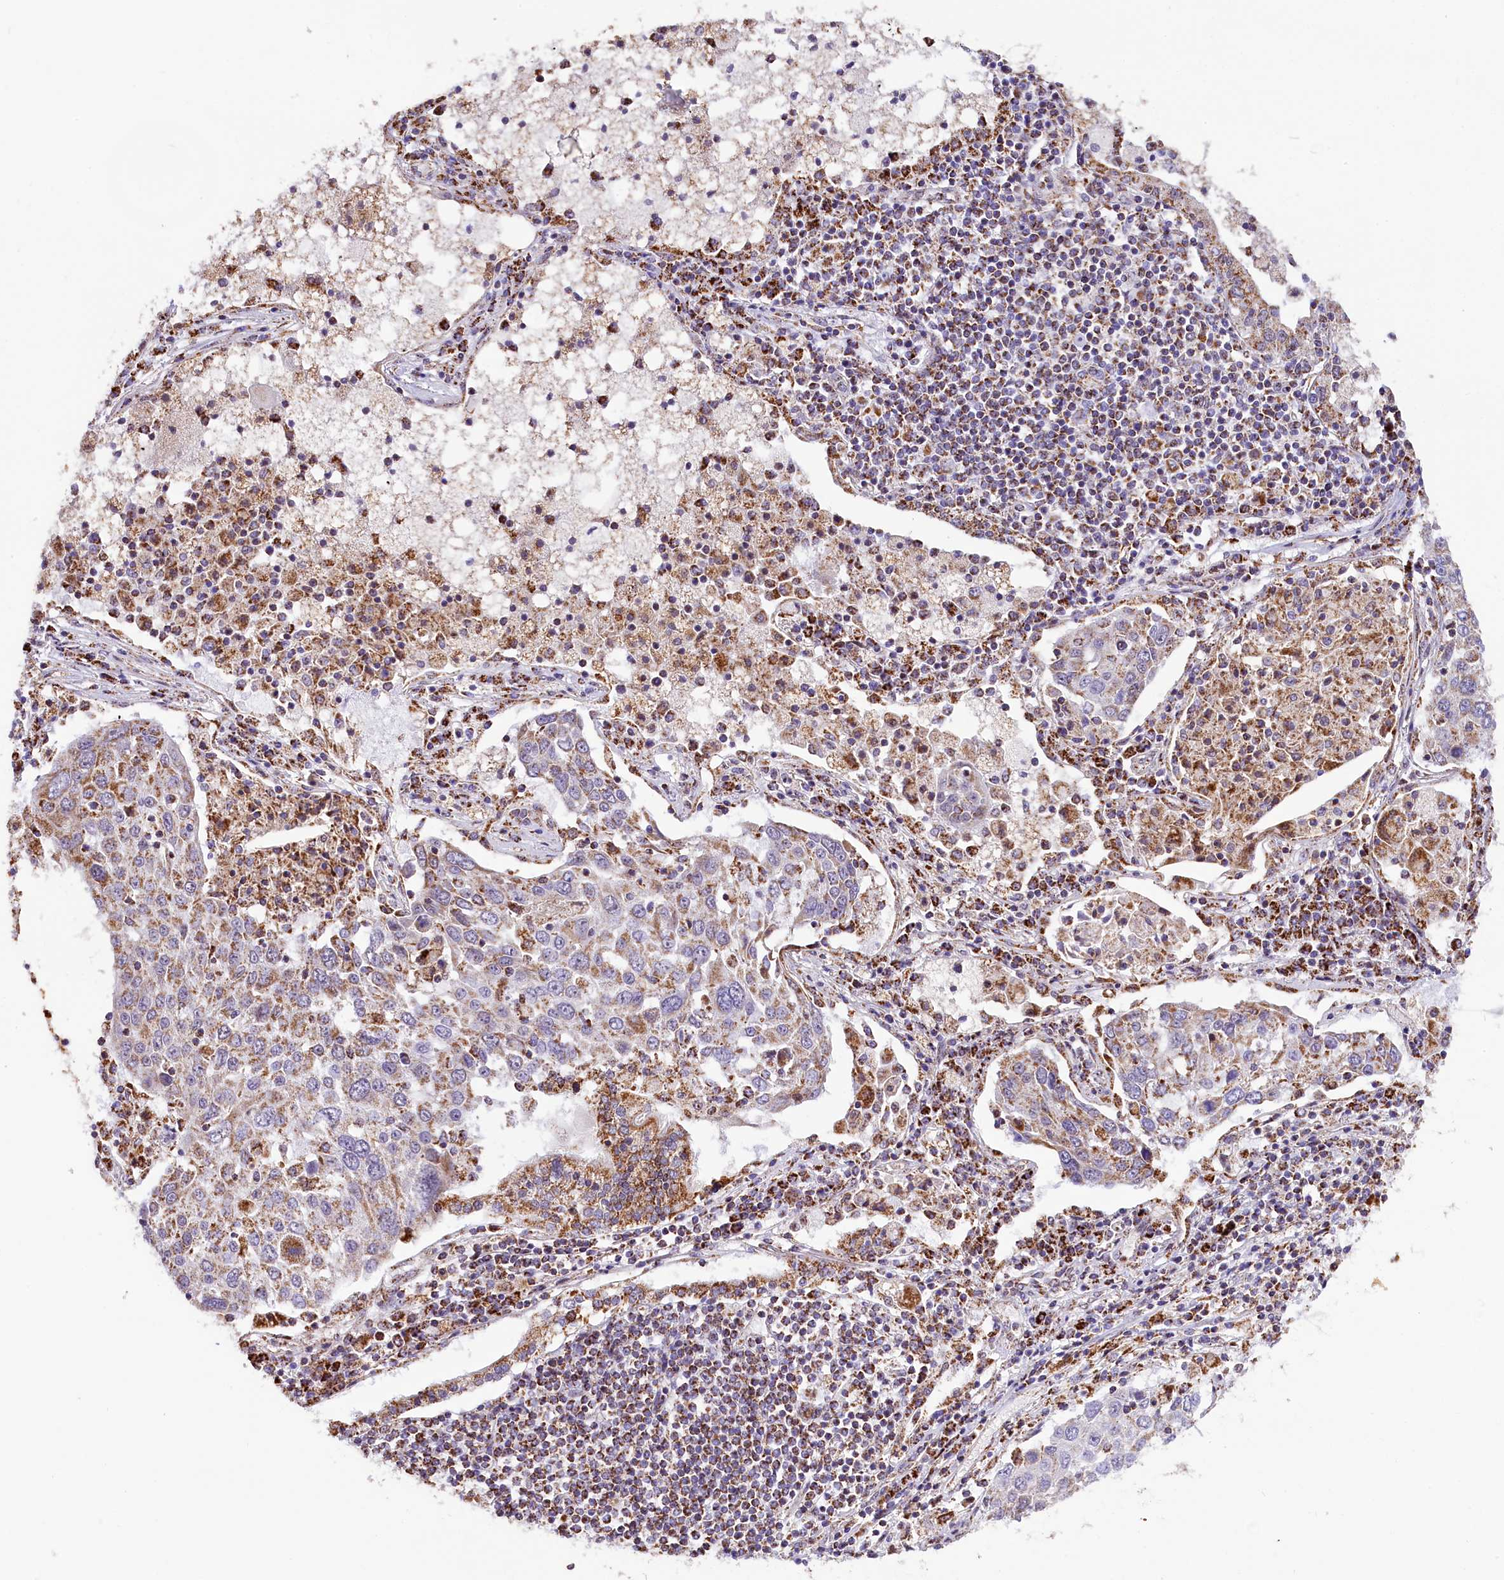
{"staining": {"intensity": "moderate", "quantity": "25%-75%", "location": "cytoplasmic/membranous"}, "tissue": "lung cancer", "cell_type": "Tumor cells", "image_type": "cancer", "snomed": [{"axis": "morphology", "description": "Squamous cell carcinoma, NOS"}, {"axis": "topography", "description": "Lung"}], "caption": "About 25%-75% of tumor cells in human lung cancer display moderate cytoplasmic/membranous protein staining as visualized by brown immunohistochemical staining.", "gene": "NDUFA8", "patient": {"sex": "male", "age": 65}}